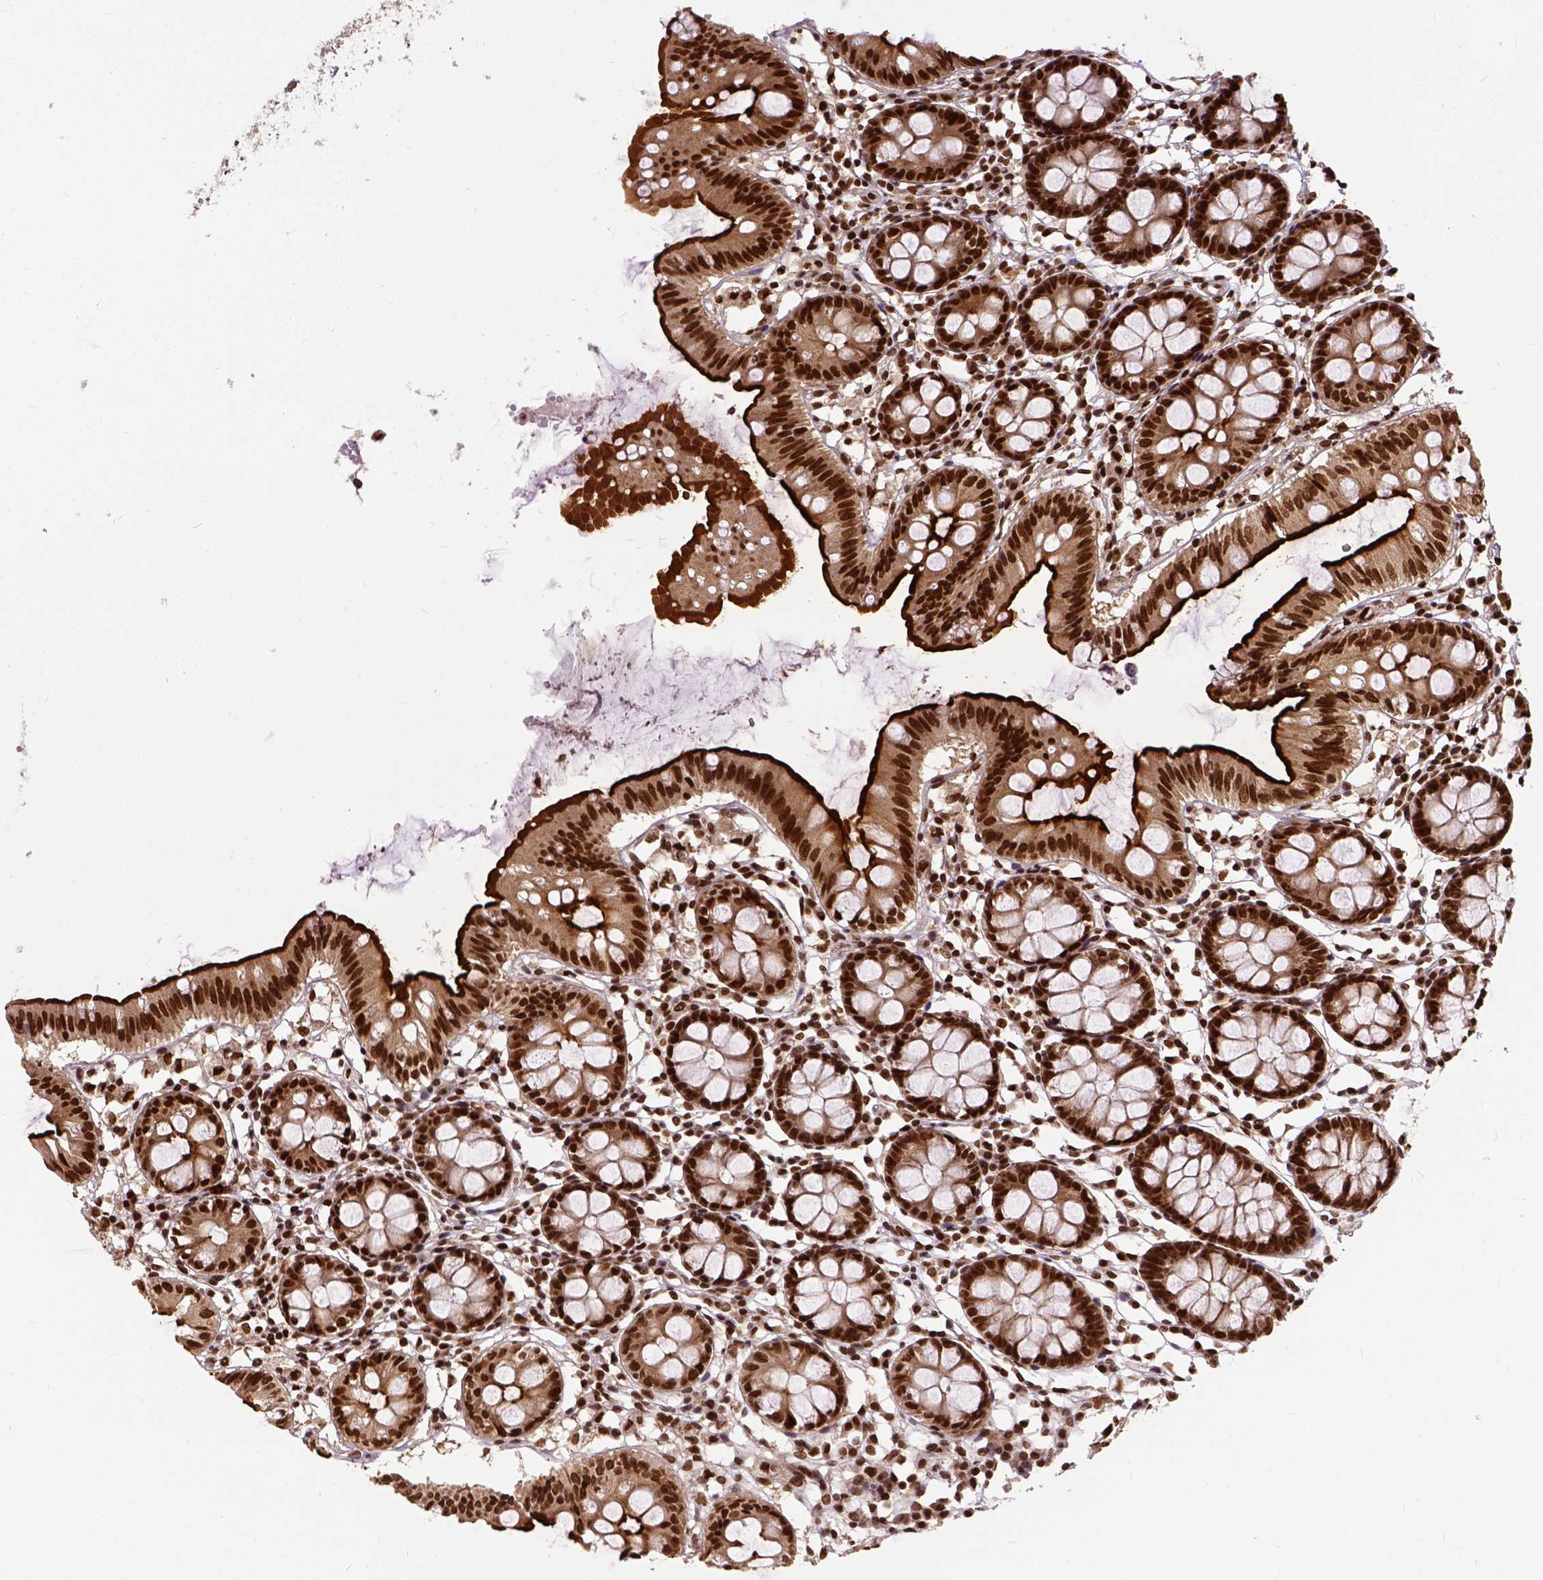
{"staining": {"intensity": "strong", "quantity": ">75%", "location": "nuclear"}, "tissue": "colon", "cell_type": "Endothelial cells", "image_type": "normal", "snomed": [{"axis": "morphology", "description": "Normal tissue, NOS"}, {"axis": "topography", "description": "Colon"}], "caption": "A brown stain shows strong nuclear expression of a protein in endothelial cells of unremarkable colon. (brown staining indicates protein expression, while blue staining denotes nuclei).", "gene": "NACC1", "patient": {"sex": "female", "age": 84}}